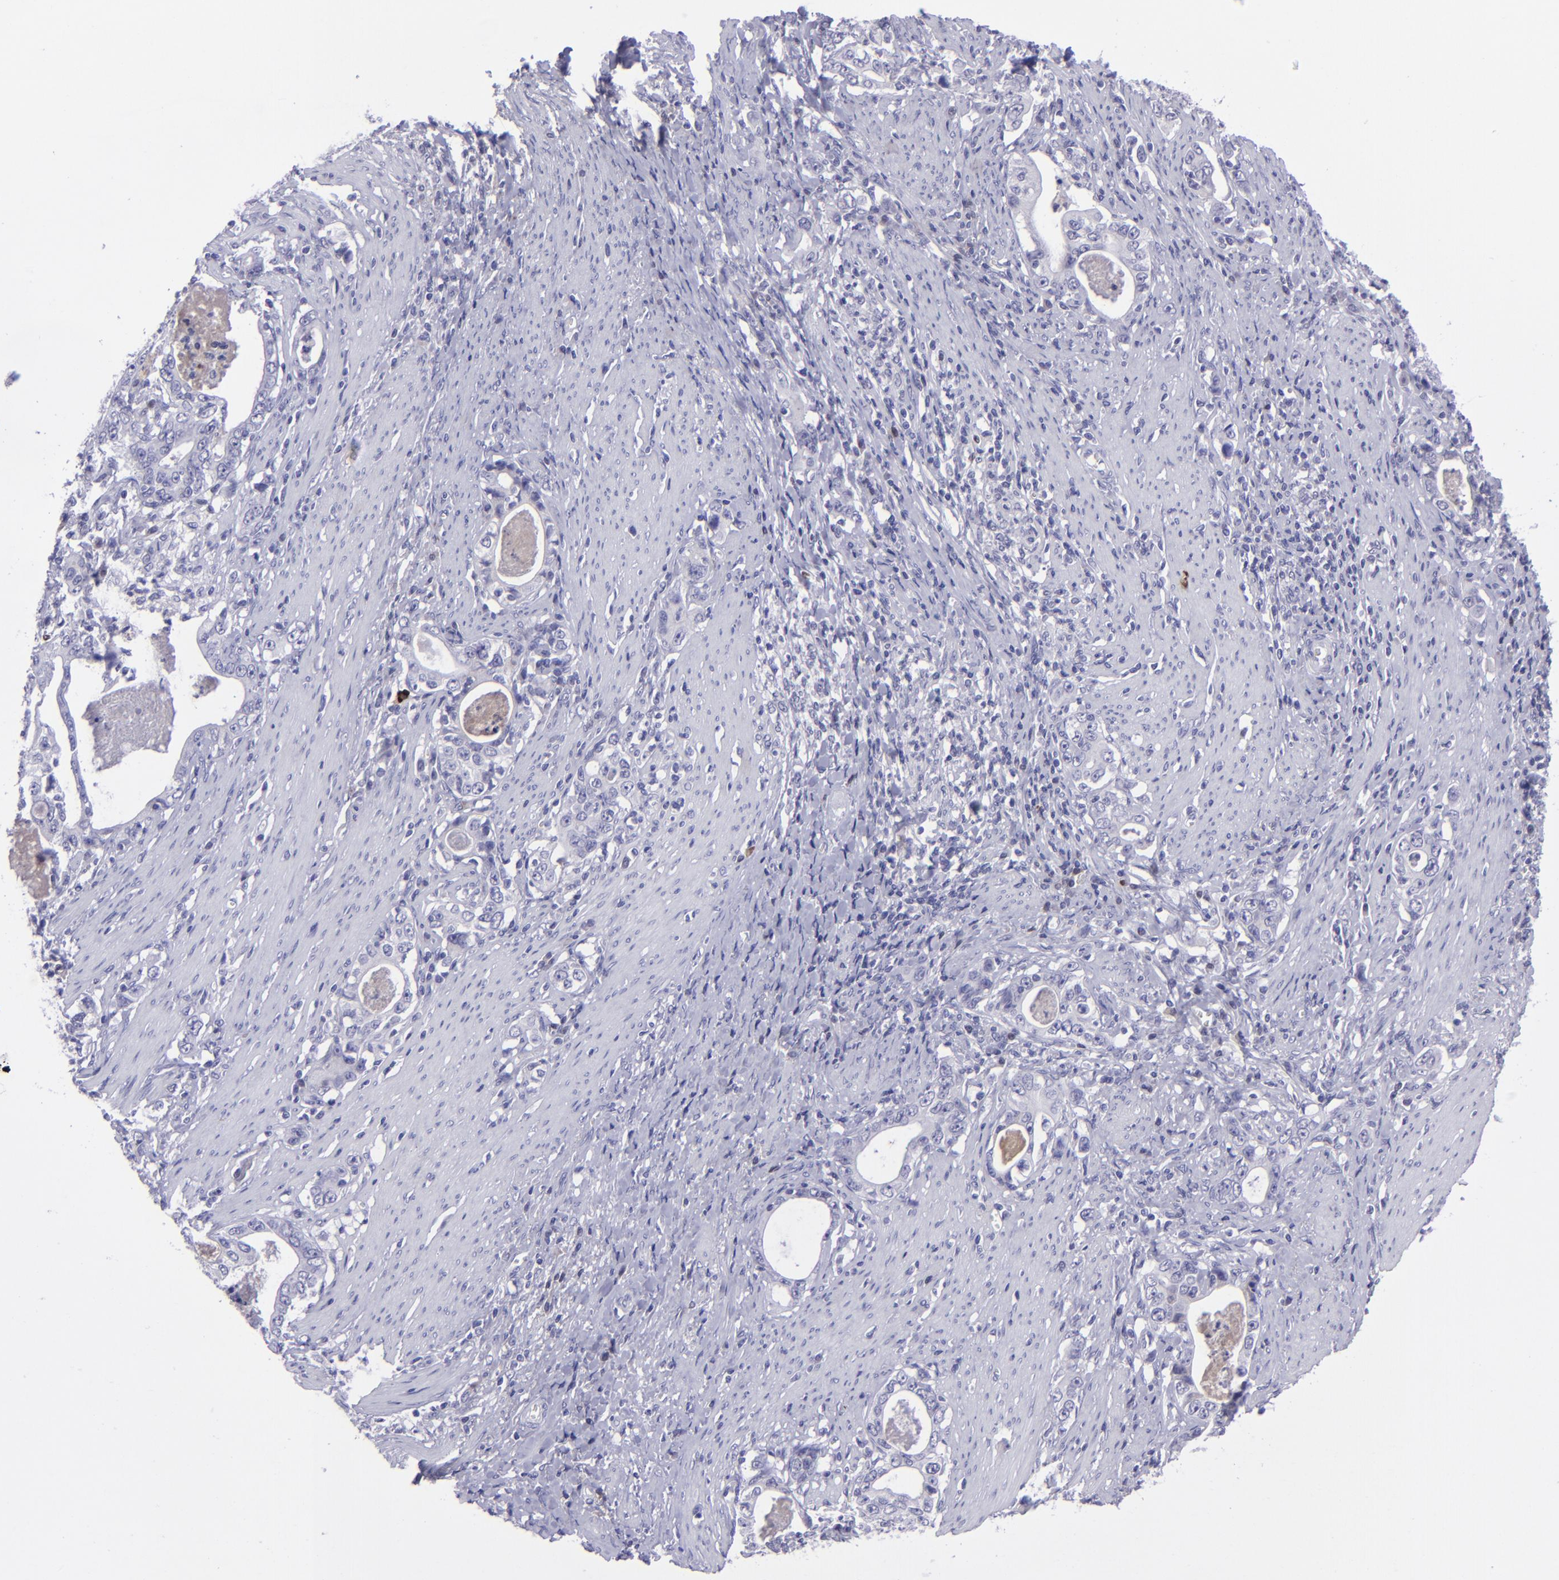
{"staining": {"intensity": "negative", "quantity": "none", "location": "none"}, "tissue": "stomach cancer", "cell_type": "Tumor cells", "image_type": "cancer", "snomed": [{"axis": "morphology", "description": "Adenocarcinoma, NOS"}, {"axis": "topography", "description": "Stomach, lower"}], "caption": "Human adenocarcinoma (stomach) stained for a protein using immunohistochemistry (IHC) shows no staining in tumor cells.", "gene": "POU2F2", "patient": {"sex": "female", "age": 72}}